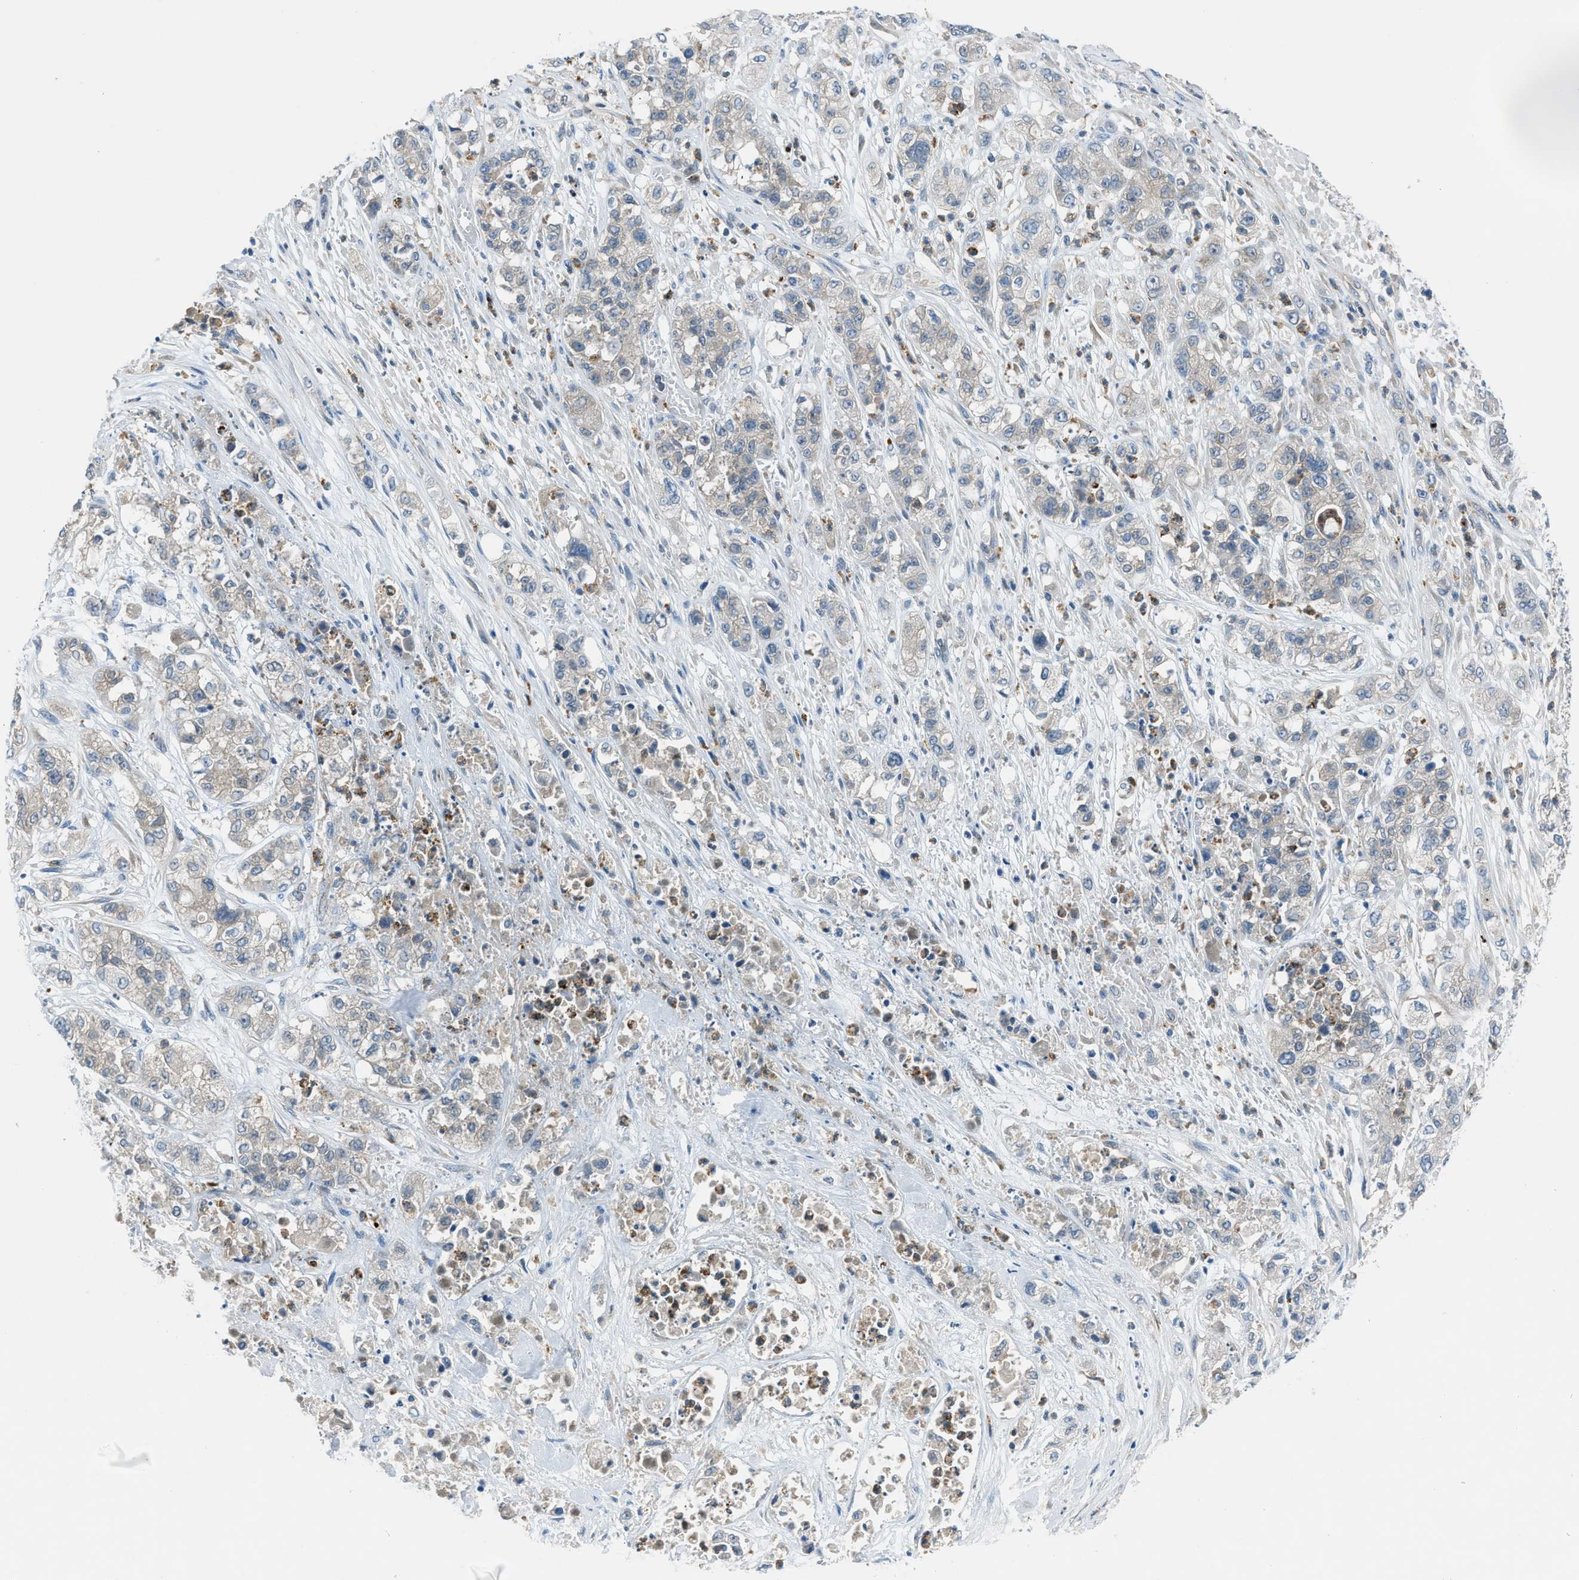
{"staining": {"intensity": "negative", "quantity": "none", "location": "none"}, "tissue": "pancreatic cancer", "cell_type": "Tumor cells", "image_type": "cancer", "snomed": [{"axis": "morphology", "description": "Adenocarcinoma, NOS"}, {"axis": "topography", "description": "Pancreas"}], "caption": "High power microscopy micrograph of an immunohistochemistry (IHC) histopathology image of adenocarcinoma (pancreatic), revealing no significant expression in tumor cells. The staining was performed using DAB to visualize the protein expression in brown, while the nuclei were stained in blue with hematoxylin (Magnification: 20x).", "gene": "BMP1", "patient": {"sex": "female", "age": 78}}